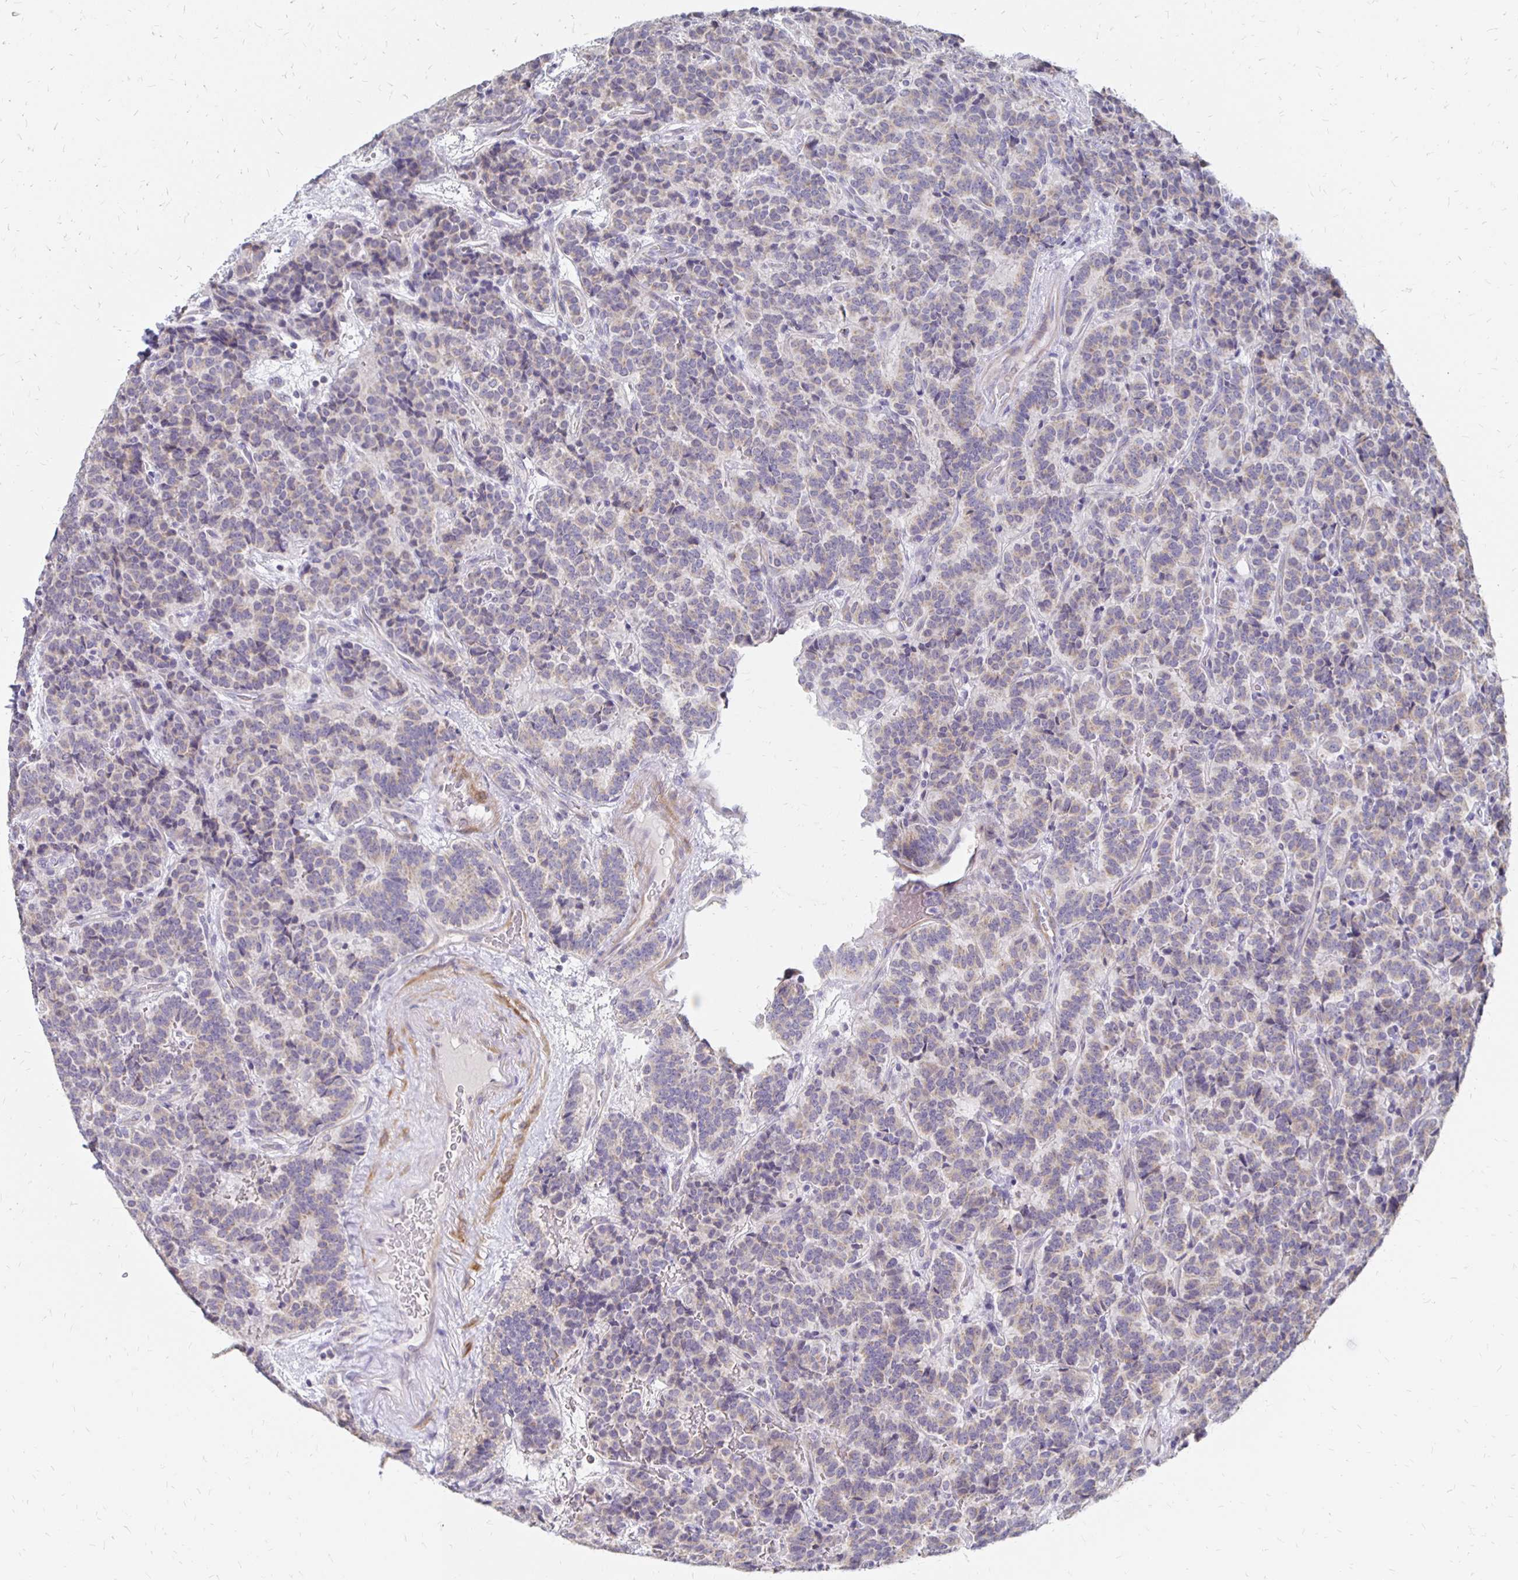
{"staining": {"intensity": "weak", "quantity": "<25%", "location": "cytoplasmic/membranous"}, "tissue": "carcinoid", "cell_type": "Tumor cells", "image_type": "cancer", "snomed": [{"axis": "morphology", "description": "Carcinoid, malignant, NOS"}, {"axis": "topography", "description": "Pancreas"}], "caption": "Immunohistochemistry (IHC) of human carcinoid (malignant) shows no positivity in tumor cells. (DAB (3,3'-diaminobenzidine) immunohistochemistry, high magnification).", "gene": "ATOSB", "patient": {"sex": "male", "age": 36}}